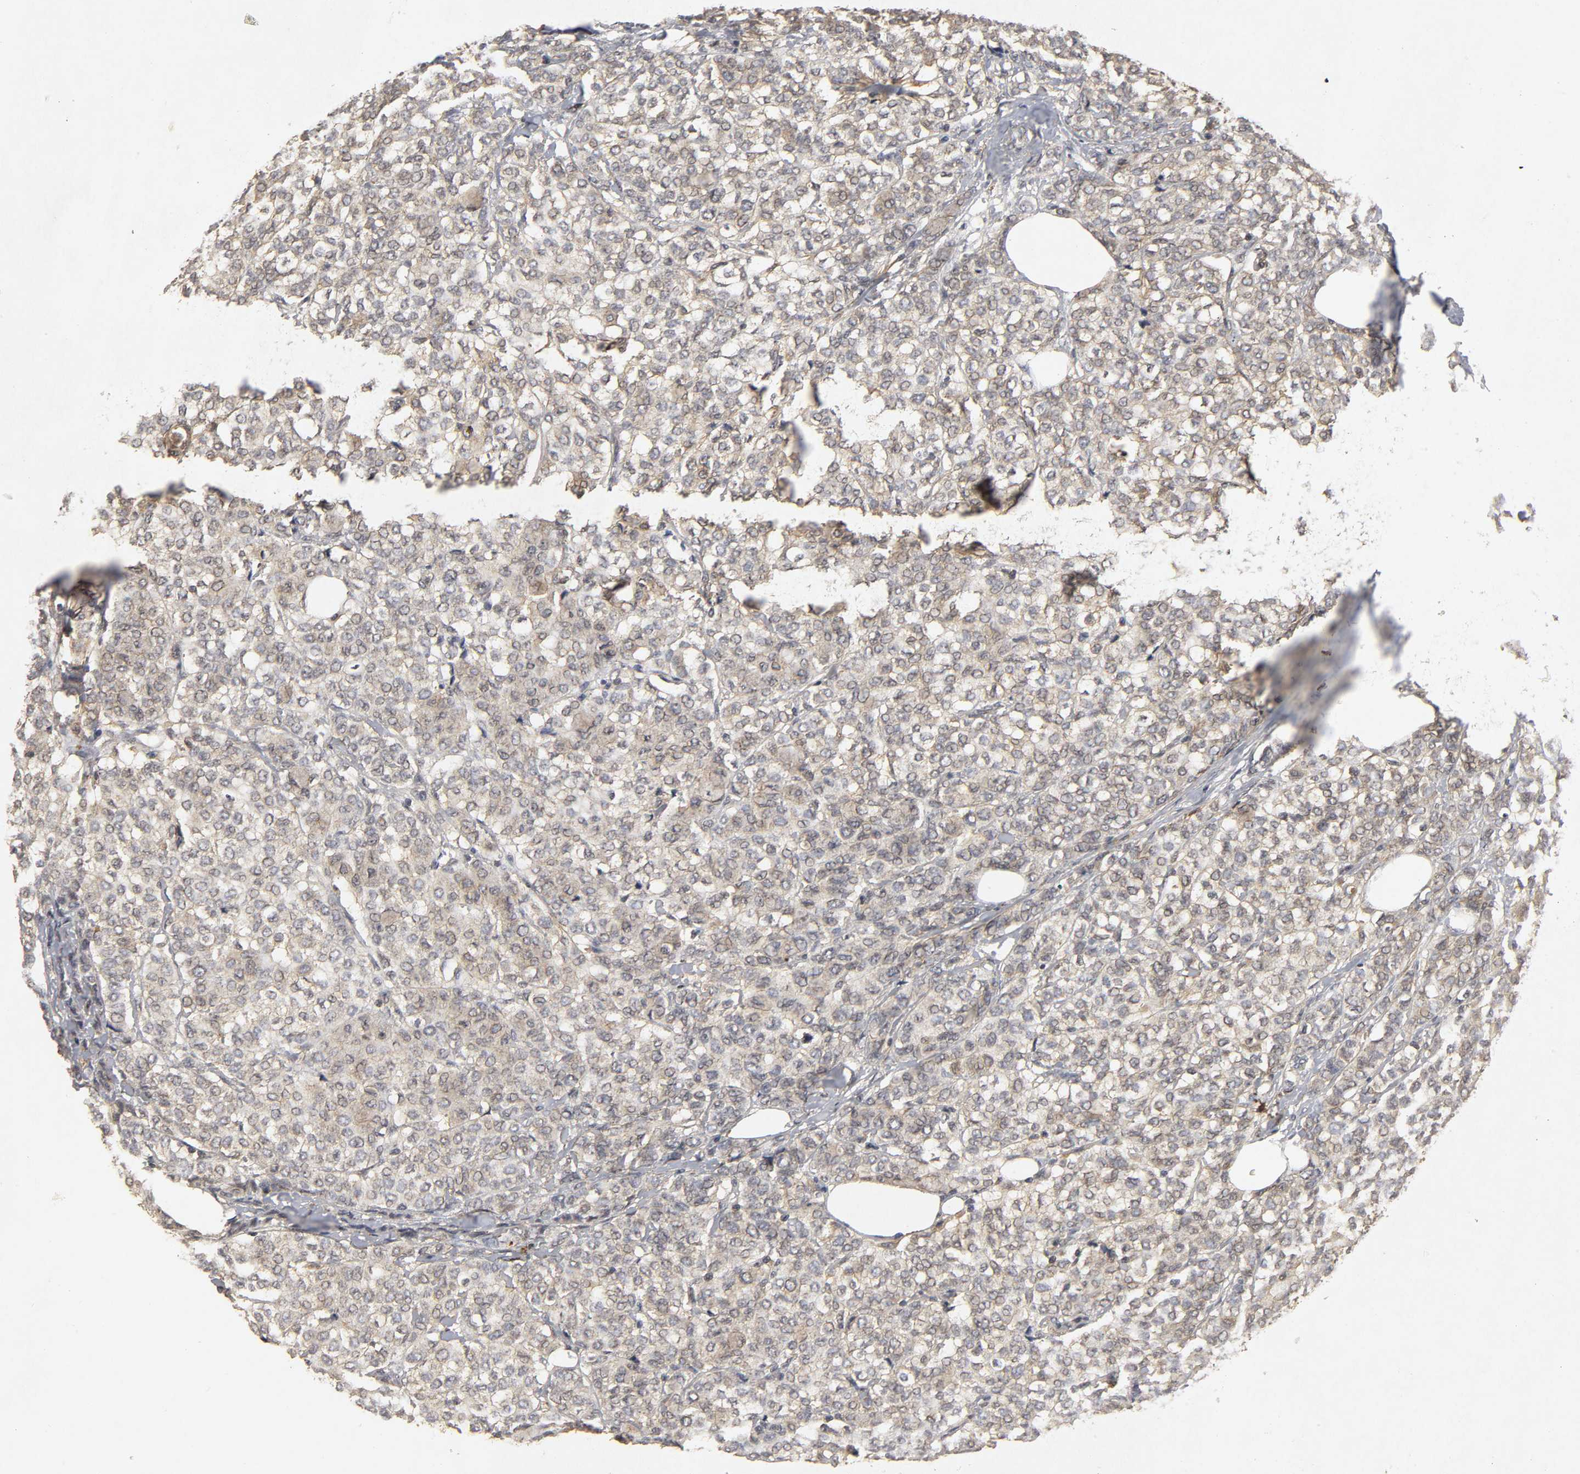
{"staining": {"intensity": "weak", "quantity": "25%-75%", "location": "cytoplasmic/membranous"}, "tissue": "breast cancer", "cell_type": "Tumor cells", "image_type": "cancer", "snomed": [{"axis": "morphology", "description": "Lobular carcinoma"}, {"axis": "topography", "description": "Breast"}], "caption": "Immunohistochemistry (IHC) of human breast cancer reveals low levels of weak cytoplasmic/membranous expression in approximately 25%-75% of tumor cells.", "gene": "TRAF6", "patient": {"sex": "female", "age": 60}}